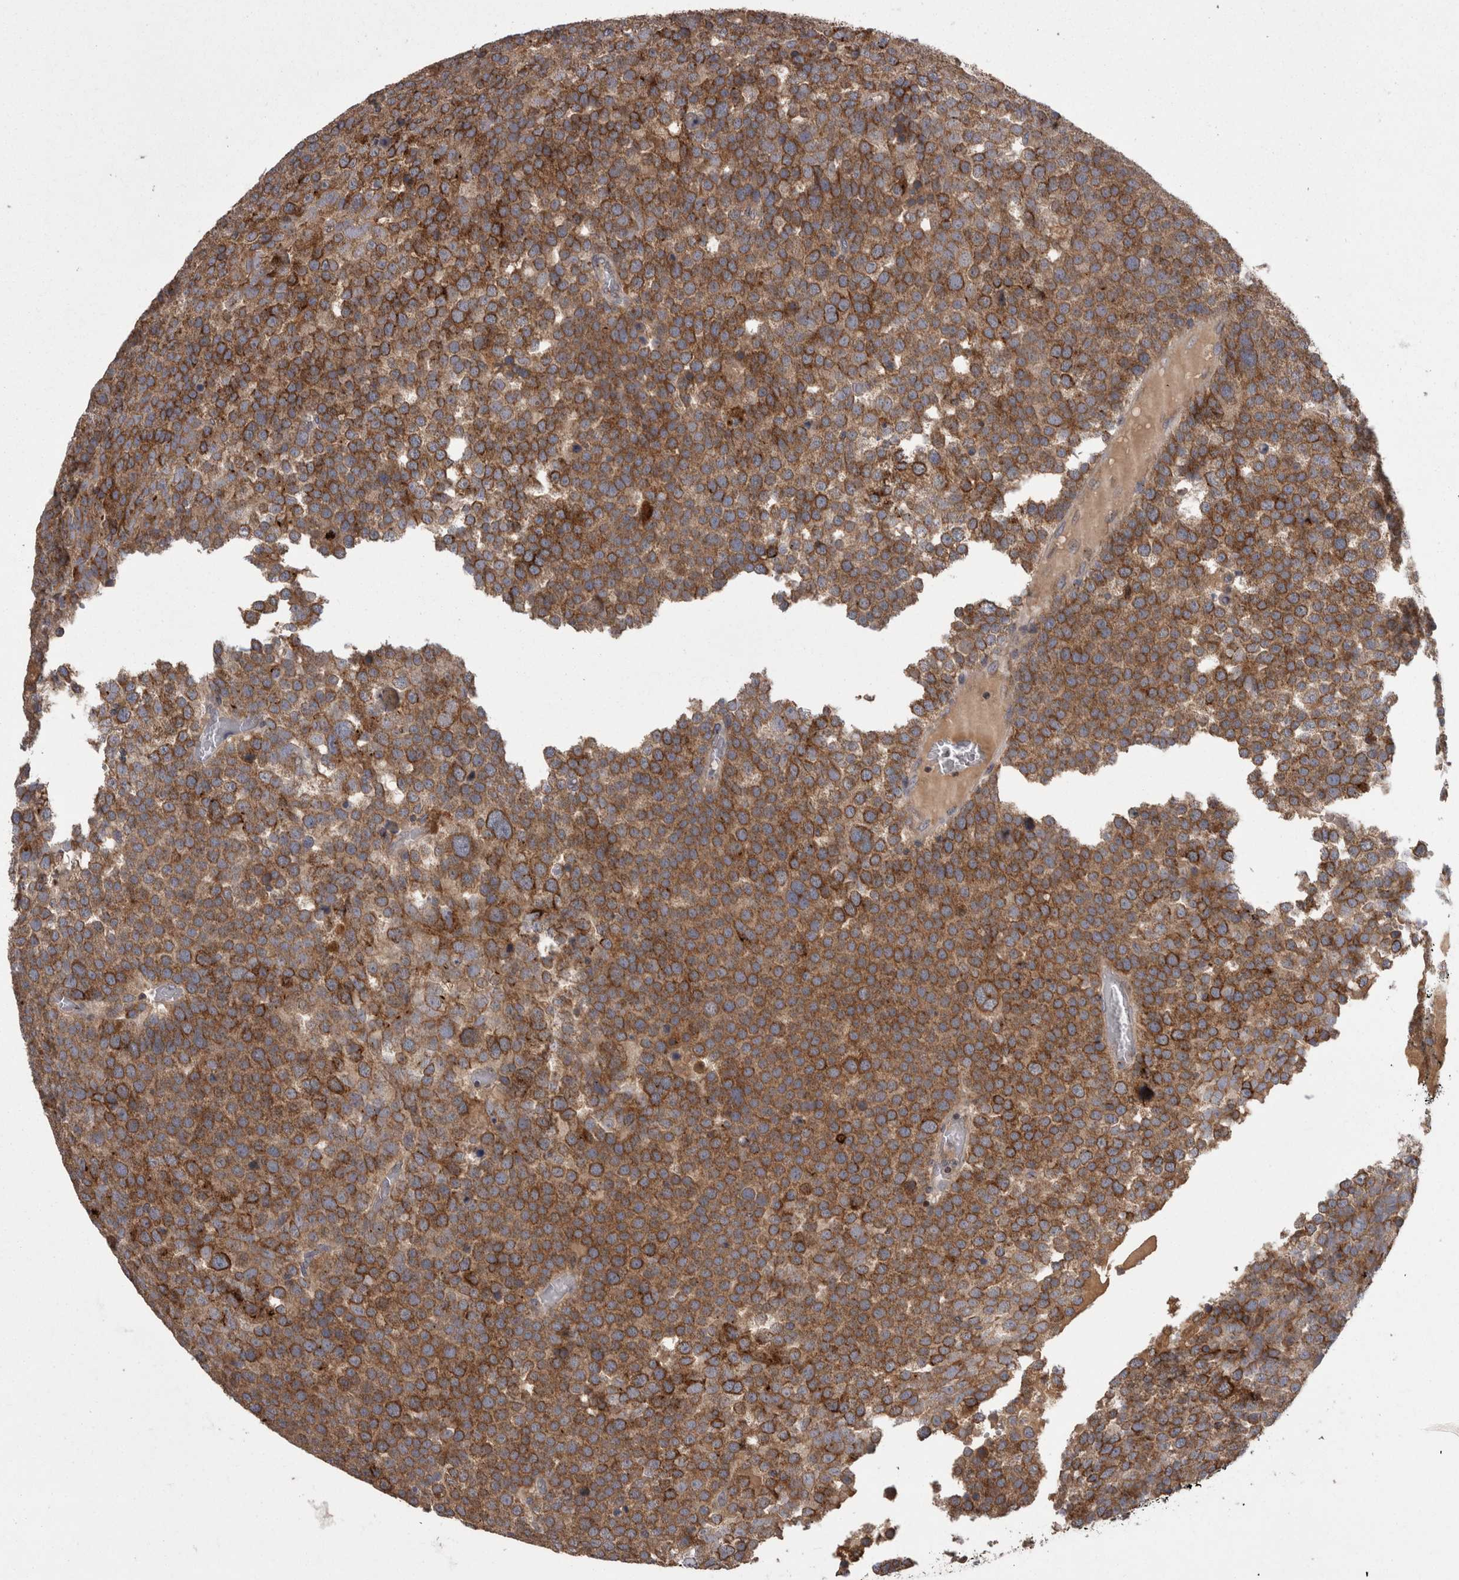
{"staining": {"intensity": "moderate", "quantity": ">75%", "location": "cytoplasmic/membranous"}, "tissue": "testis cancer", "cell_type": "Tumor cells", "image_type": "cancer", "snomed": [{"axis": "morphology", "description": "Seminoma, NOS"}, {"axis": "topography", "description": "Testis"}], "caption": "Protein staining displays moderate cytoplasmic/membranous positivity in about >75% of tumor cells in testis seminoma.", "gene": "PCM1", "patient": {"sex": "male", "age": 71}}